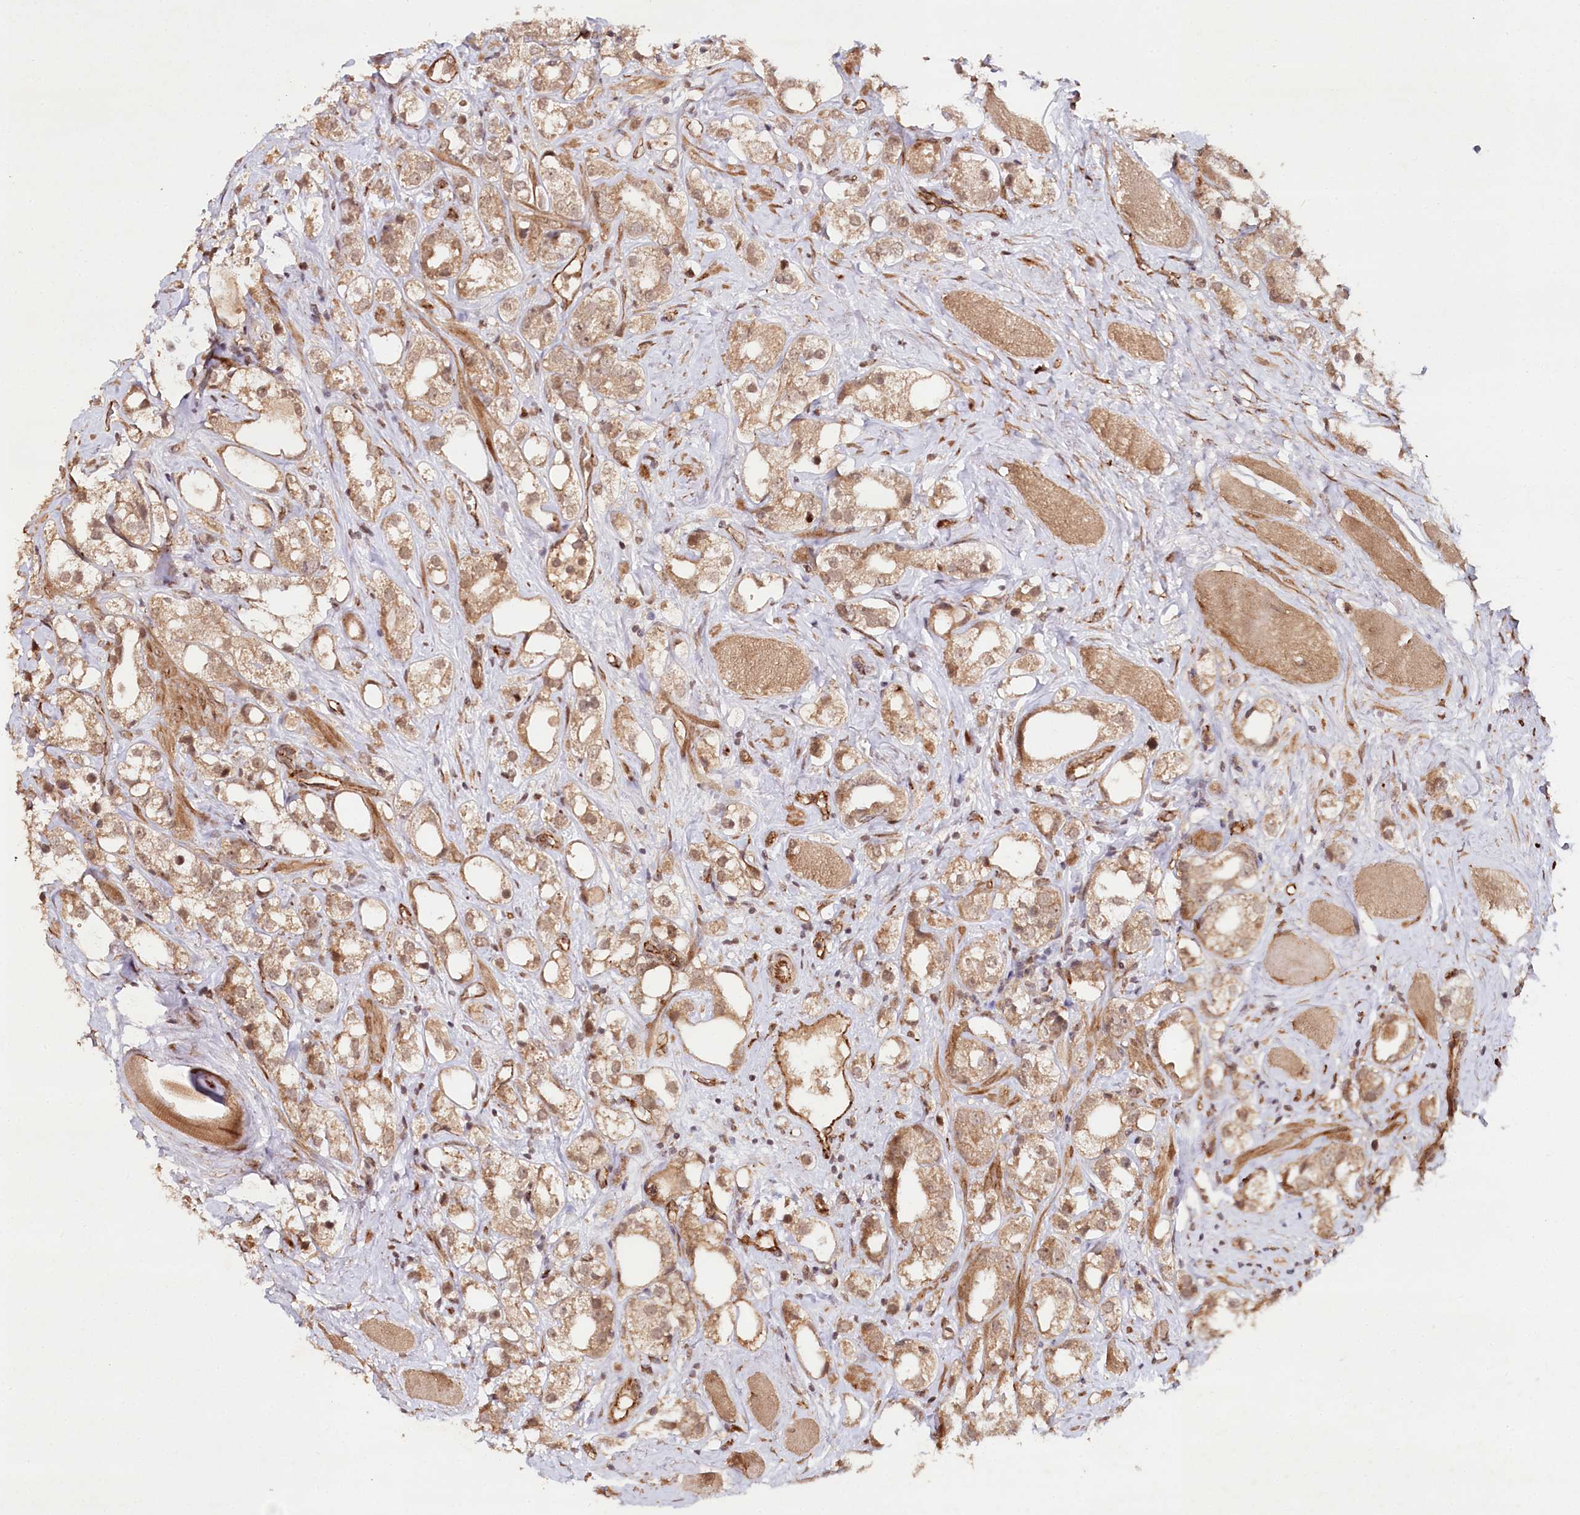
{"staining": {"intensity": "weak", "quantity": ">75%", "location": "cytoplasmic/membranous,nuclear"}, "tissue": "prostate cancer", "cell_type": "Tumor cells", "image_type": "cancer", "snomed": [{"axis": "morphology", "description": "Adenocarcinoma, NOS"}, {"axis": "topography", "description": "Prostate"}], "caption": "Immunohistochemistry (IHC) of human adenocarcinoma (prostate) shows low levels of weak cytoplasmic/membranous and nuclear staining in about >75% of tumor cells.", "gene": "ALKBH8", "patient": {"sex": "male", "age": 79}}